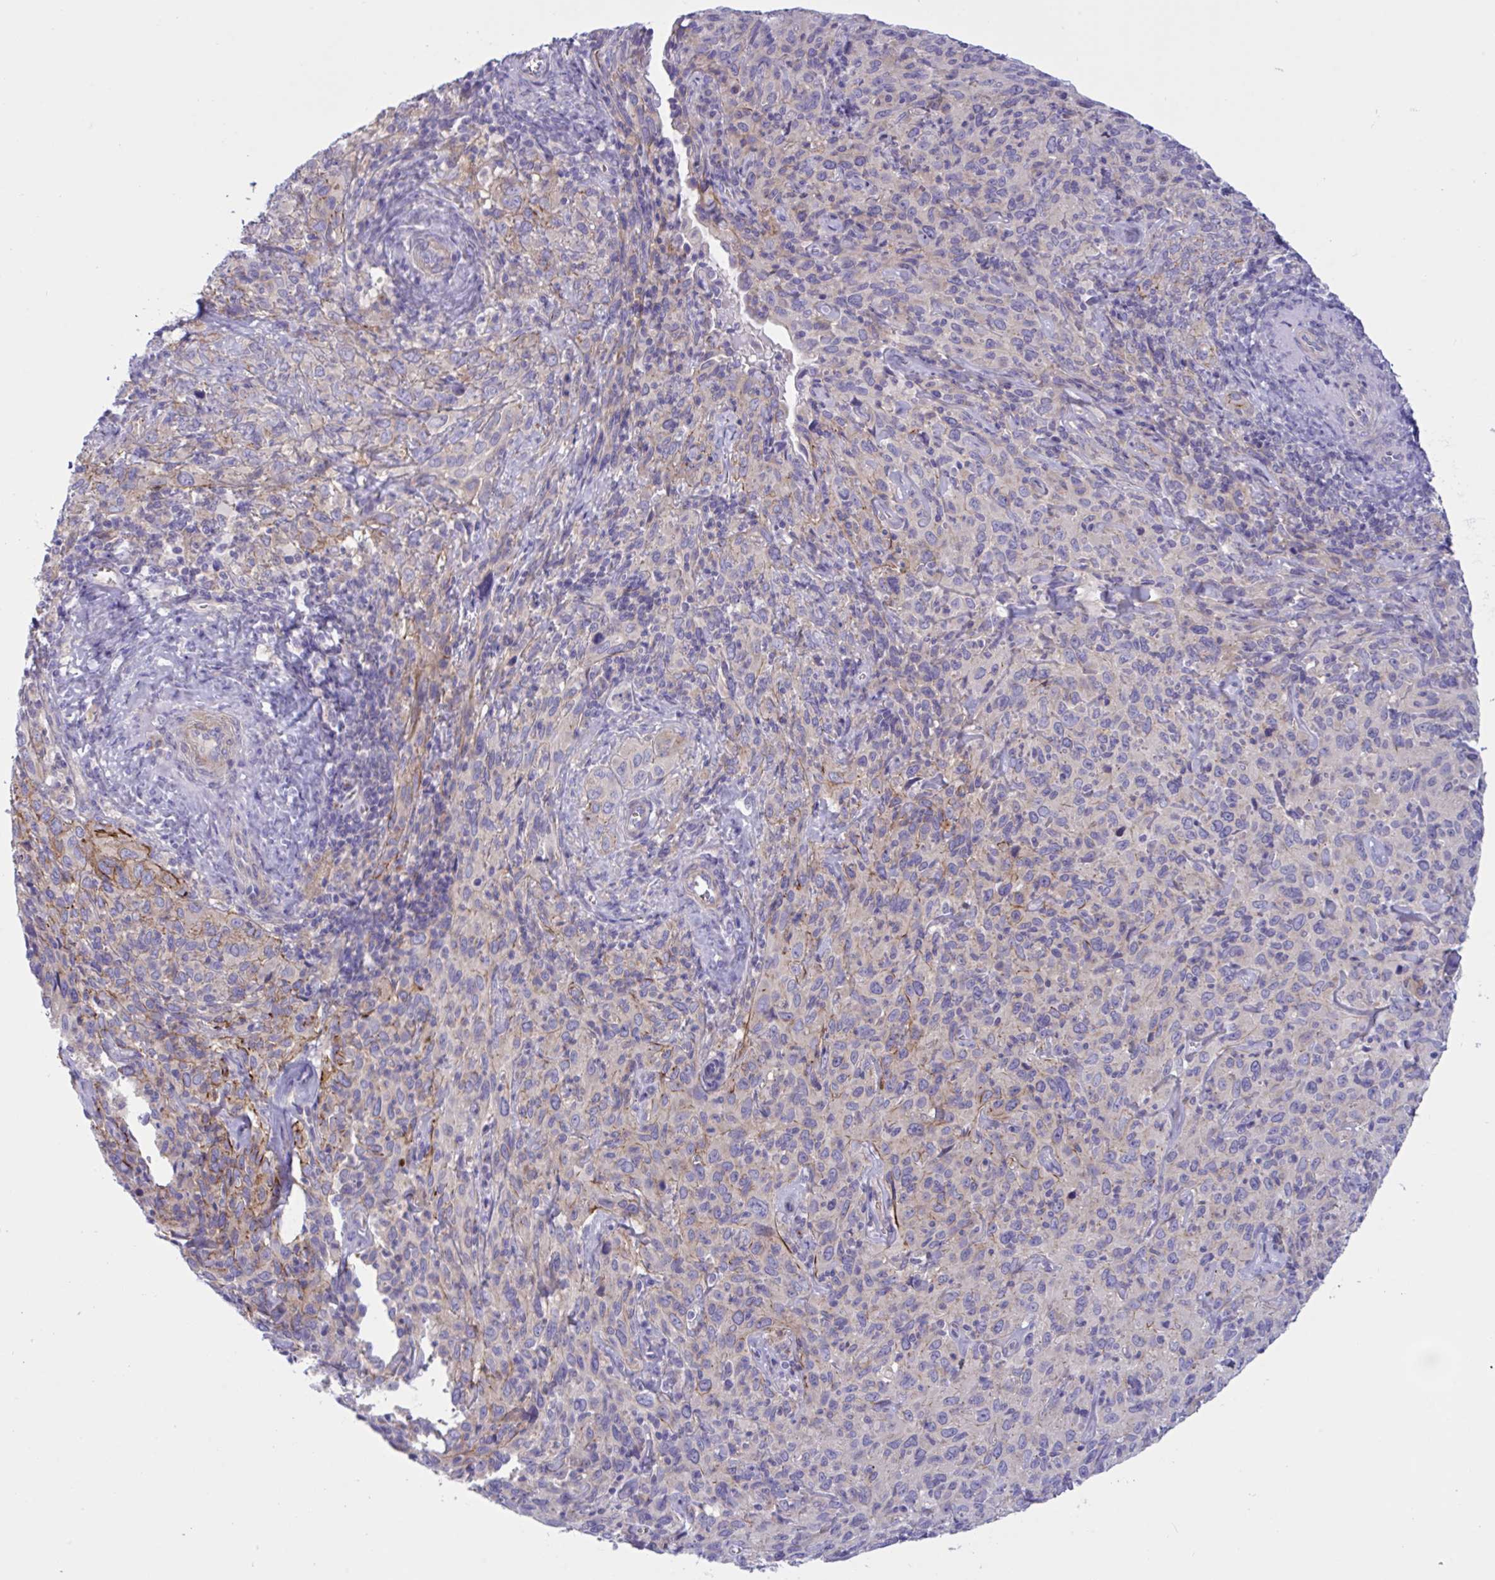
{"staining": {"intensity": "moderate", "quantity": "<25%", "location": "cytoplasmic/membranous"}, "tissue": "cervical cancer", "cell_type": "Tumor cells", "image_type": "cancer", "snomed": [{"axis": "morphology", "description": "Normal tissue, NOS"}, {"axis": "morphology", "description": "Squamous cell carcinoma, NOS"}, {"axis": "topography", "description": "Cervix"}], "caption": "Protein expression analysis of cervical cancer shows moderate cytoplasmic/membranous staining in about <25% of tumor cells.", "gene": "OXLD1", "patient": {"sex": "female", "age": 51}}